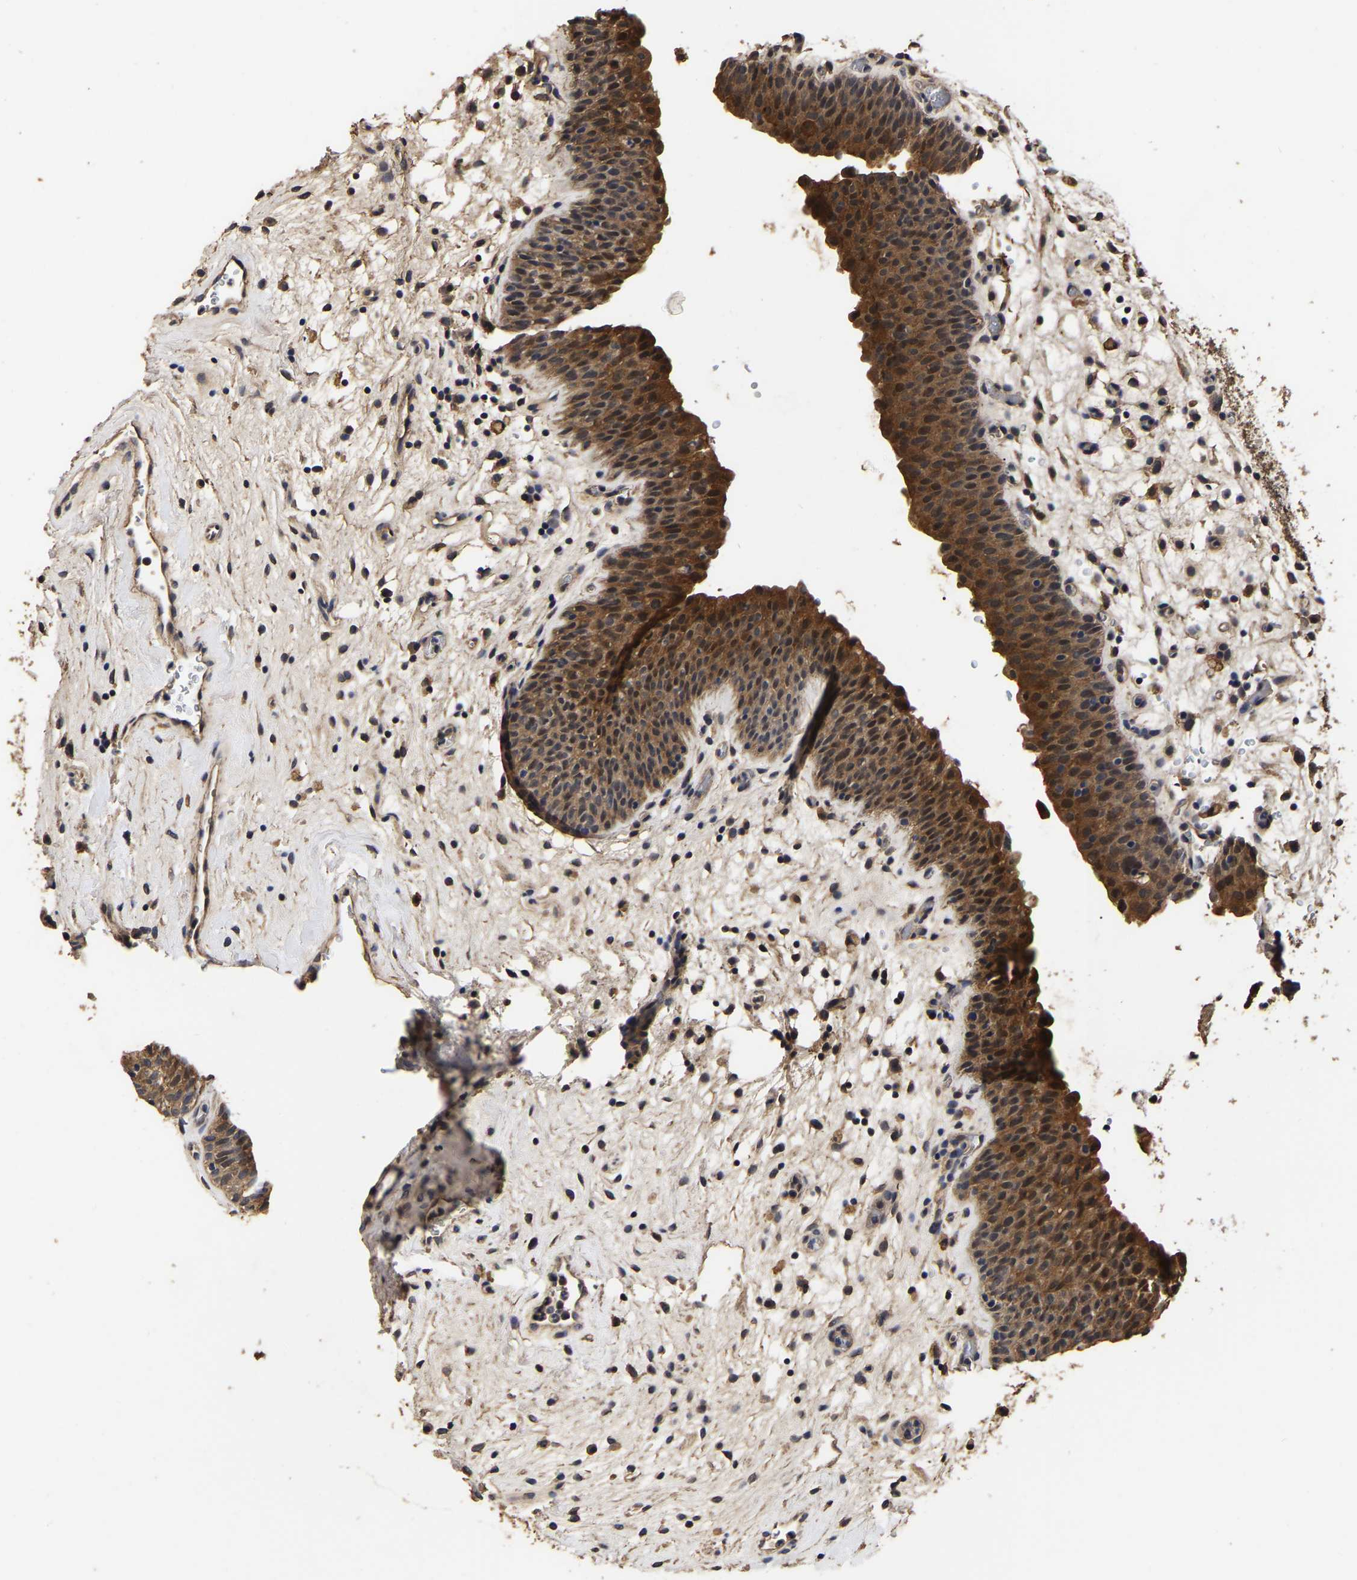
{"staining": {"intensity": "strong", "quantity": ">75%", "location": "cytoplasmic/membranous"}, "tissue": "urinary bladder", "cell_type": "Urothelial cells", "image_type": "normal", "snomed": [{"axis": "morphology", "description": "Normal tissue, NOS"}, {"axis": "topography", "description": "Urinary bladder"}], "caption": "IHC of normal human urinary bladder displays high levels of strong cytoplasmic/membranous positivity in approximately >75% of urothelial cells. (DAB (3,3'-diaminobenzidine) IHC, brown staining for protein, blue staining for nuclei).", "gene": "STK32C", "patient": {"sex": "male", "age": 37}}